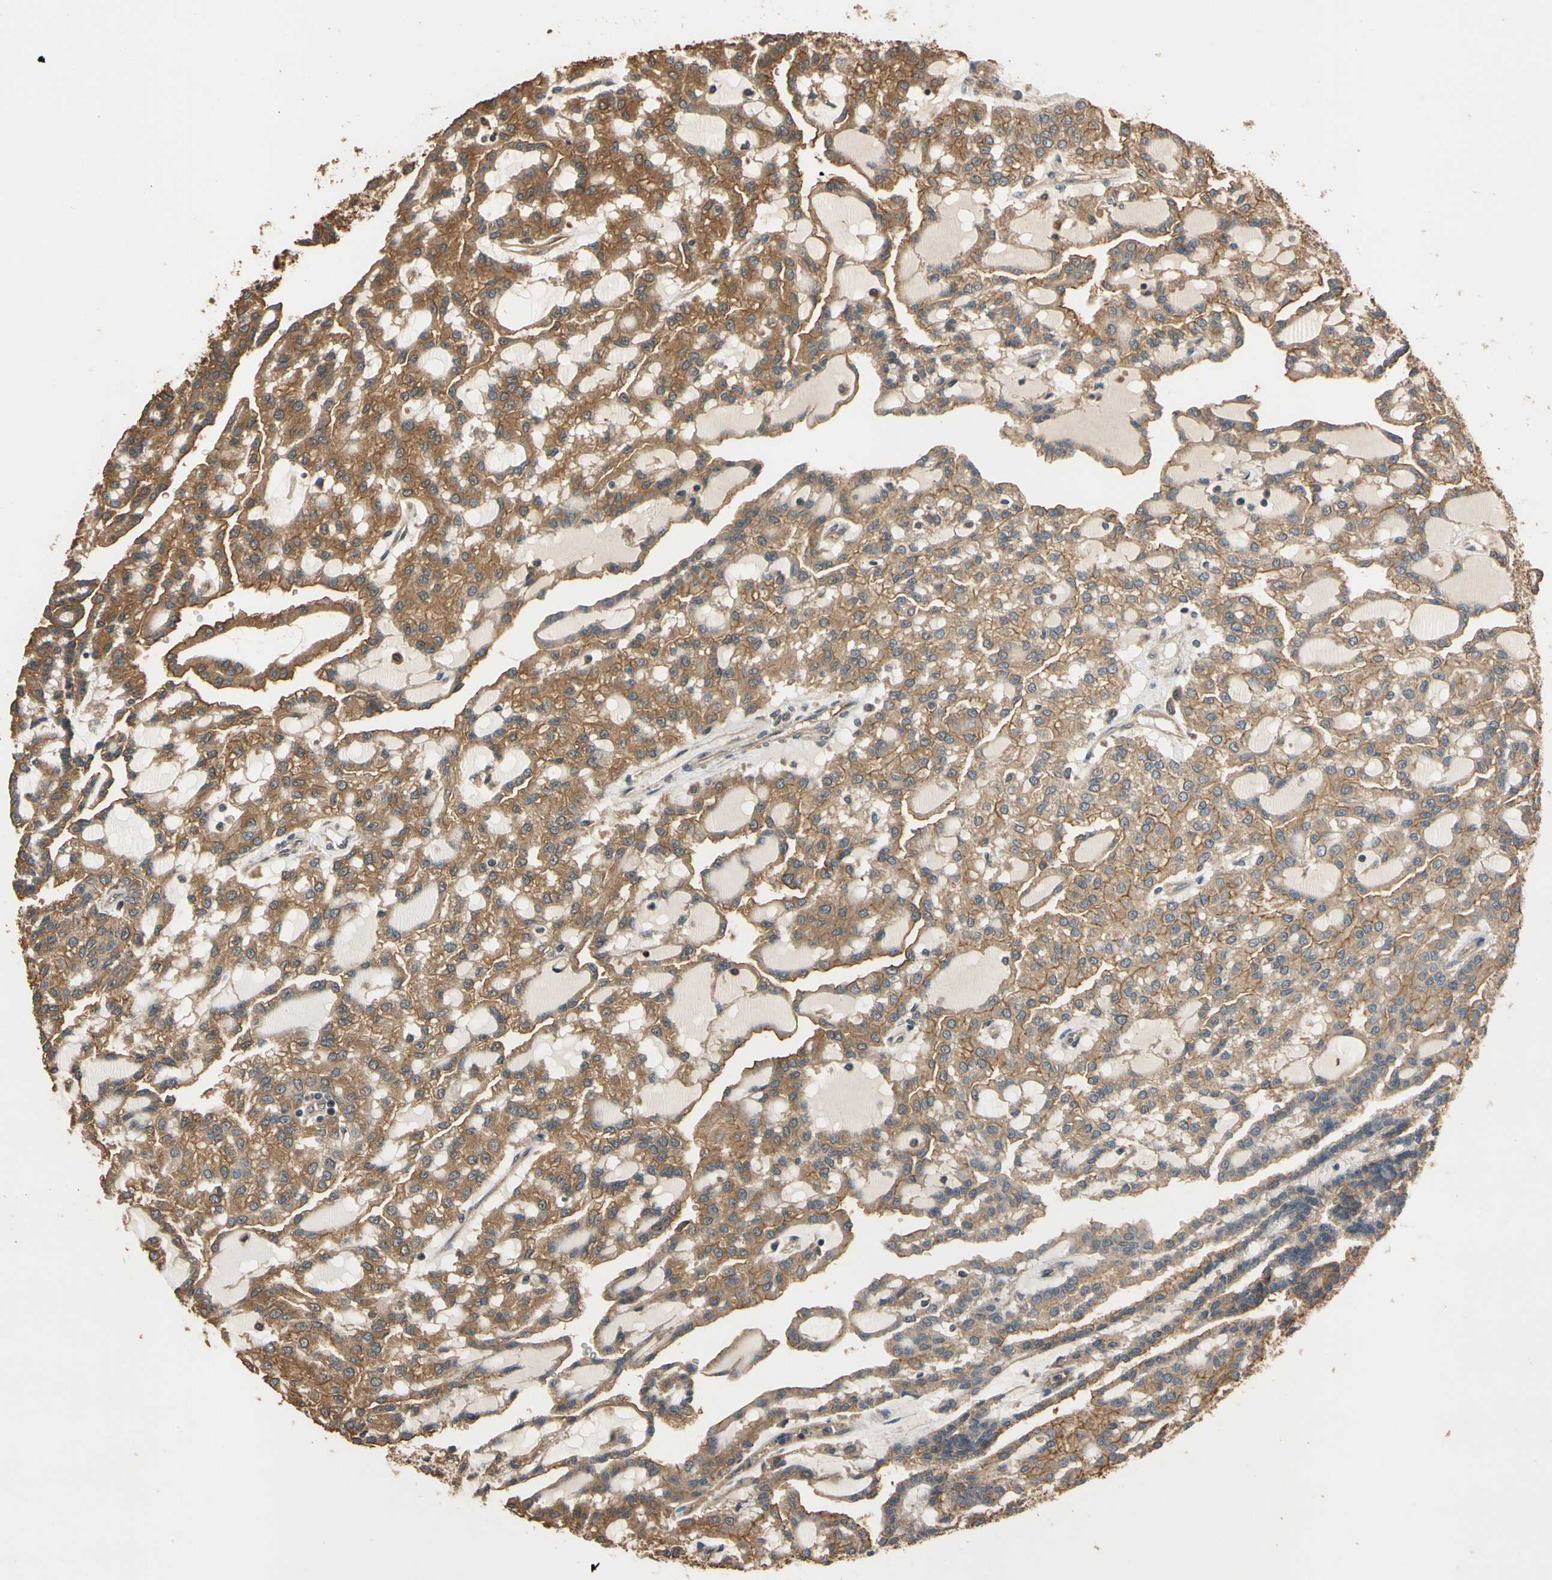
{"staining": {"intensity": "moderate", "quantity": ">75%", "location": "cytoplasmic/membranous"}, "tissue": "renal cancer", "cell_type": "Tumor cells", "image_type": "cancer", "snomed": [{"axis": "morphology", "description": "Adenocarcinoma, NOS"}, {"axis": "topography", "description": "Kidney"}], "caption": "The histopathology image reveals staining of renal cancer, revealing moderate cytoplasmic/membranous protein expression (brown color) within tumor cells.", "gene": "MGRN1", "patient": {"sex": "male", "age": 63}}